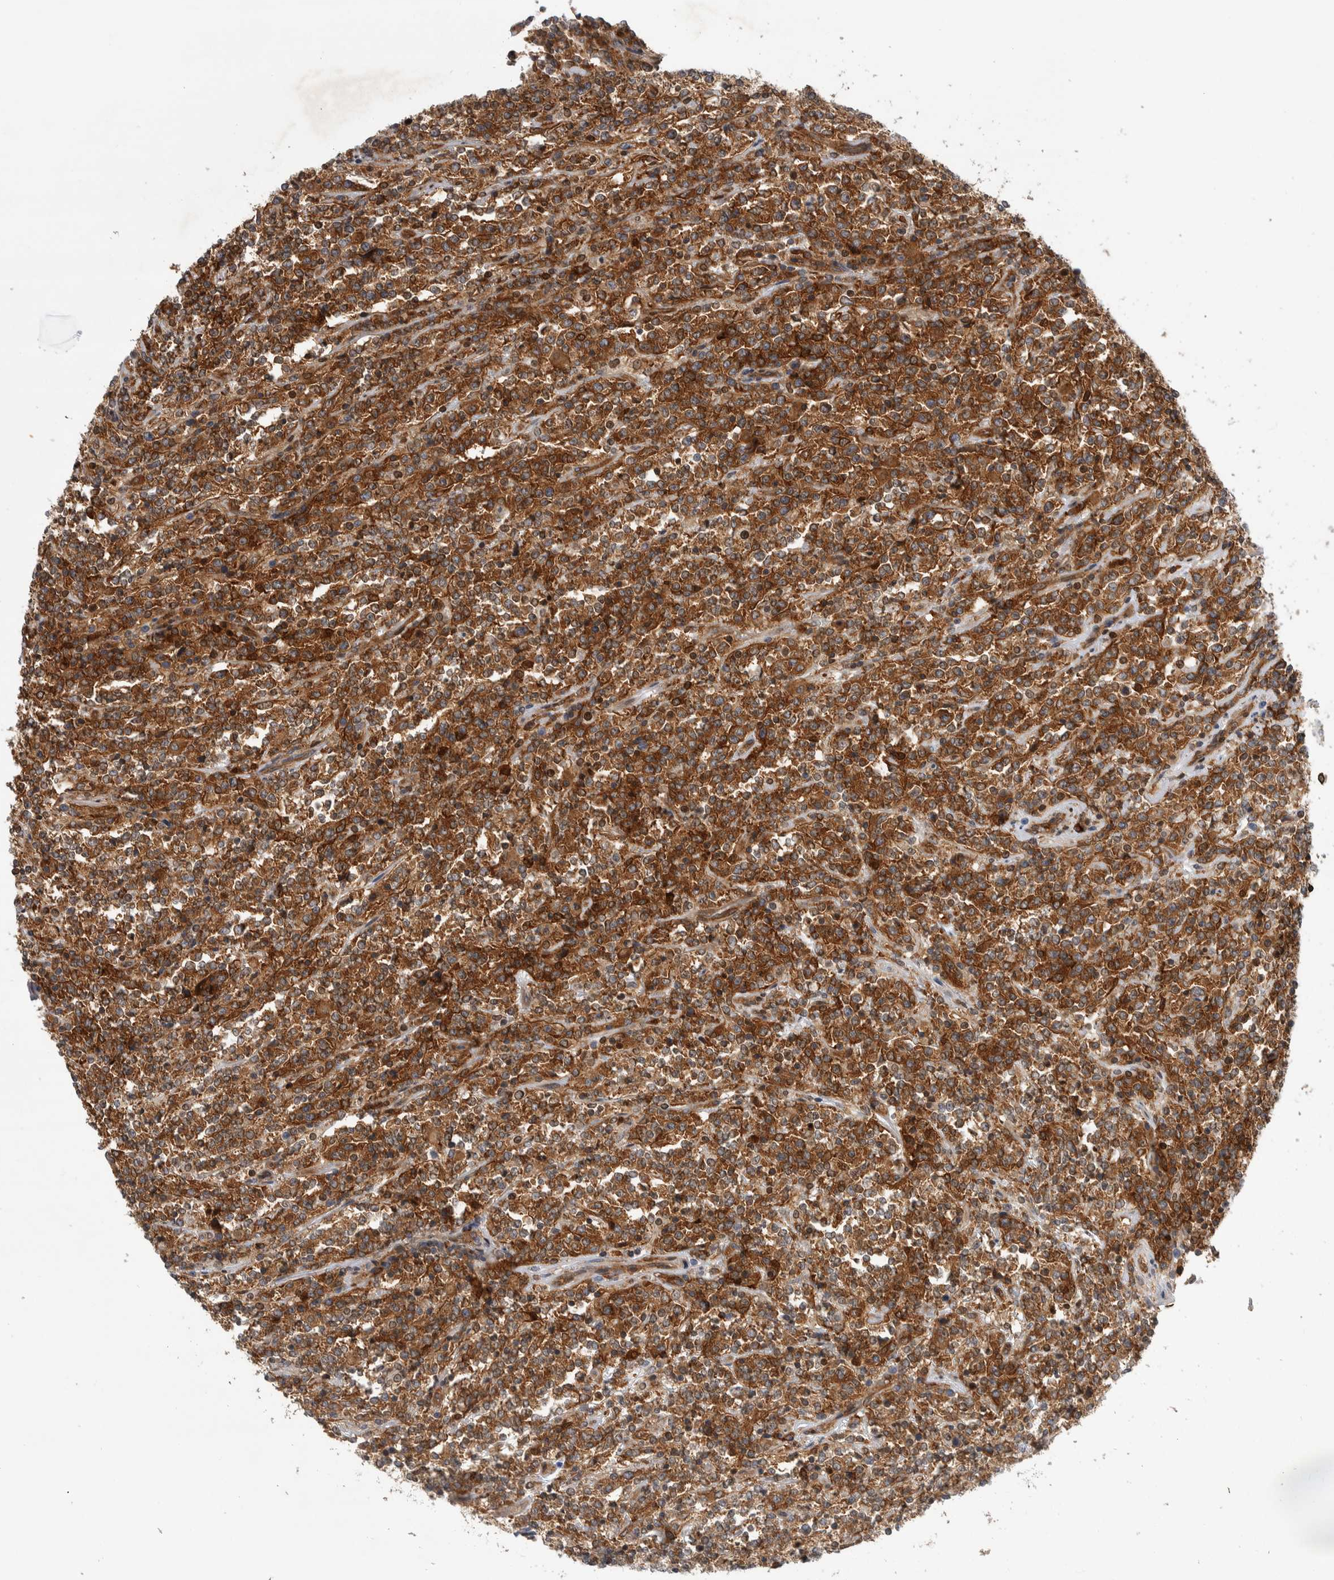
{"staining": {"intensity": "strong", "quantity": ">75%", "location": "cytoplasmic/membranous"}, "tissue": "lymphoma", "cell_type": "Tumor cells", "image_type": "cancer", "snomed": [{"axis": "morphology", "description": "Malignant lymphoma, non-Hodgkin's type, High grade"}, {"axis": "topography", "description": "Soft tissue"}], "caption": "This photomicrograph demonstrates lymphoma stained with immunohistochemistry to label a protein in brown. The cytoplasmic/membranous of tumor cells show strong positivity for the protein. Nuclei are counter-stained blue.", "gene": "NFKB2", "patient": {"sex": "male", "age": 18}}